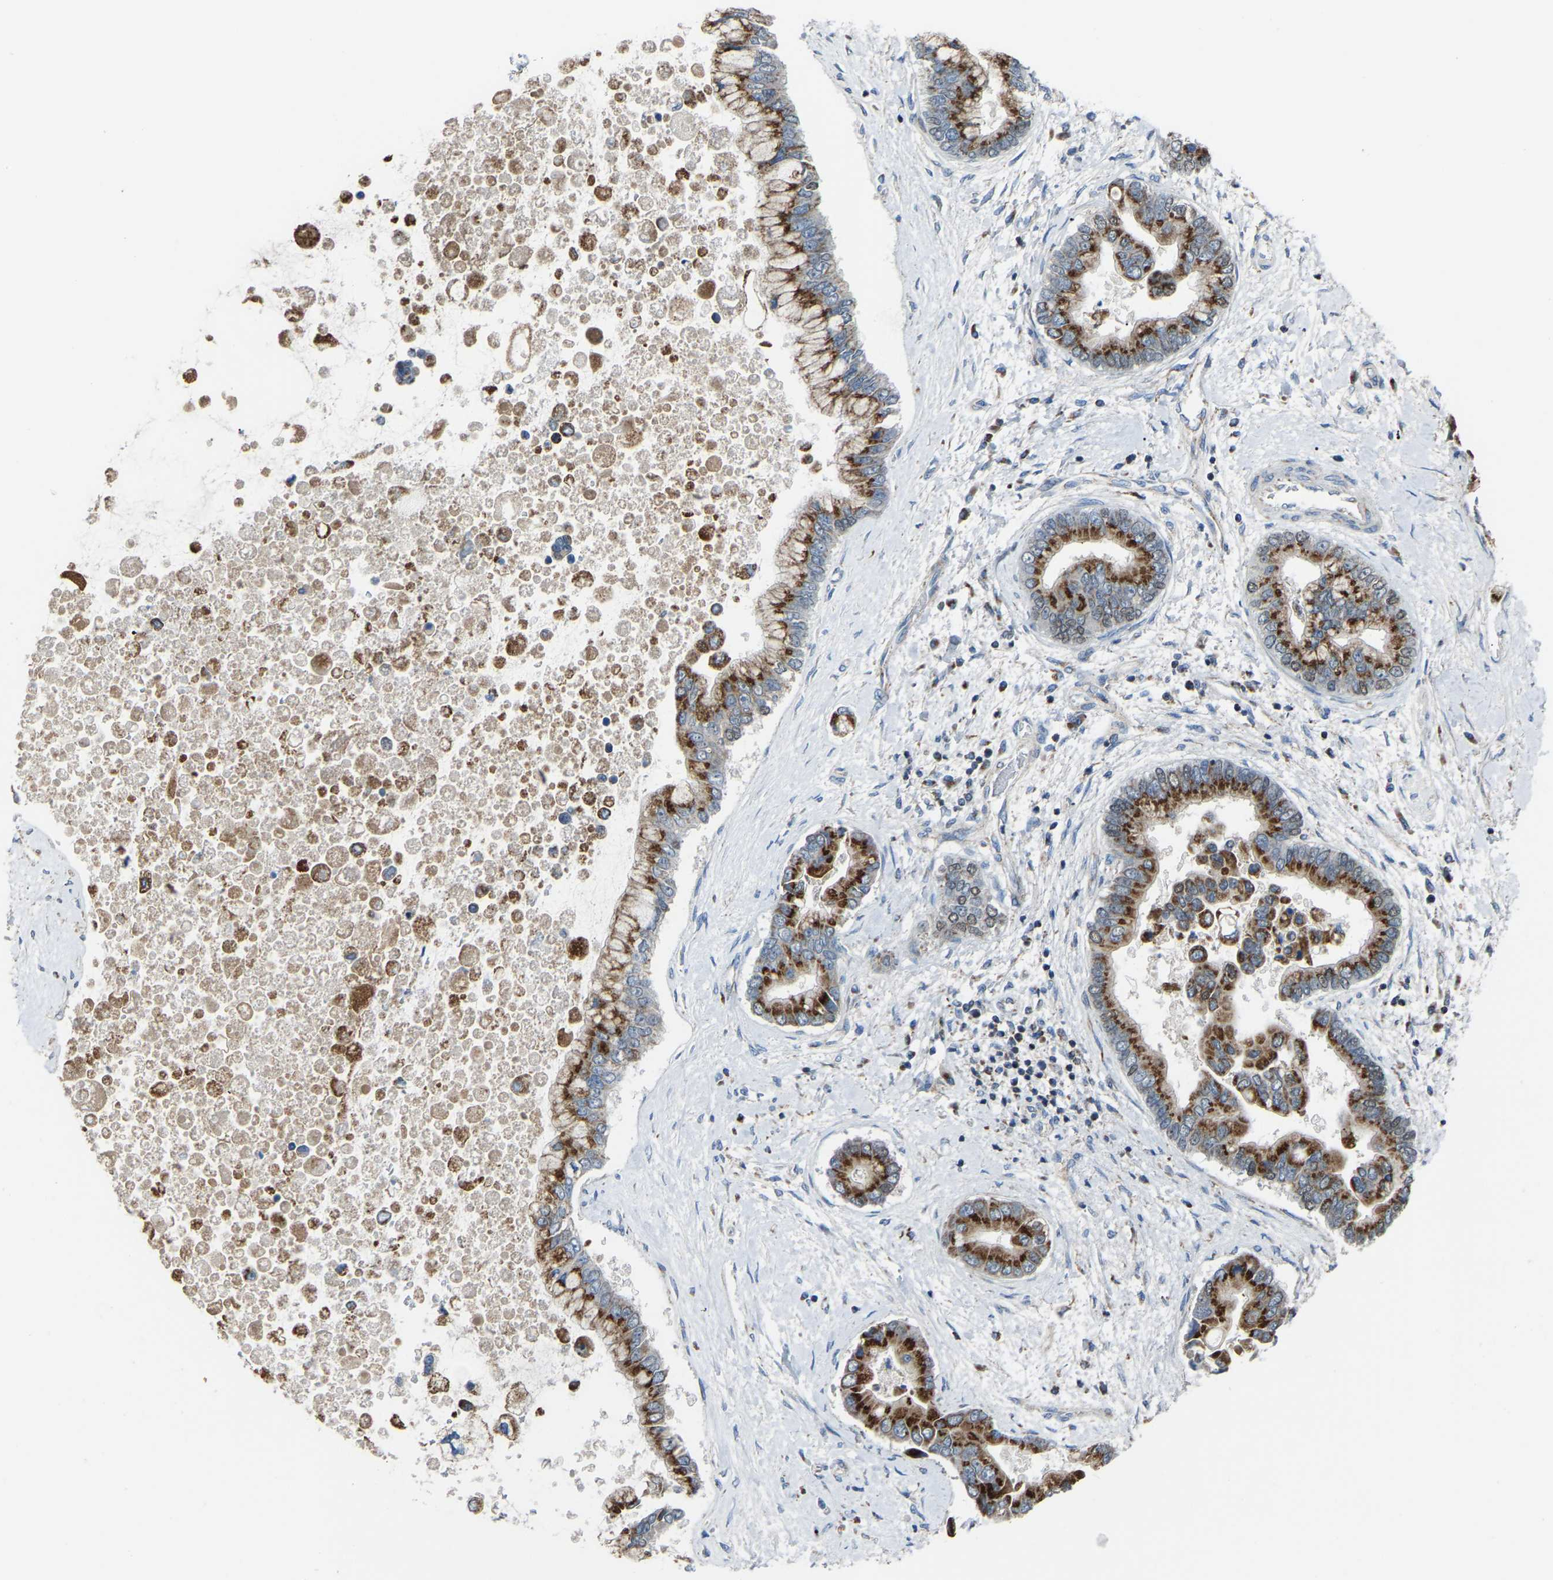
{"staining": {"intensity": "strong", "quantity": ">75%", "location": "cytoplasmic/membranous"}, "tissue": "liver cancer", "cell_type": "Tumor cells", "image_type": "cancer", "snomed": [{"axis": "morphology", "description": "Cholangiocarcinoma"}, {"axis": "topography", "description": "Liver"}], "caption": "An image showing strong cytoplasmic/membranous staining in about >75% of tumor cells in liver cancer, as visualized by brown immunohistochemical staining.", "gene": "CANT1", "patient": {"sex": "male", "age": 50}}